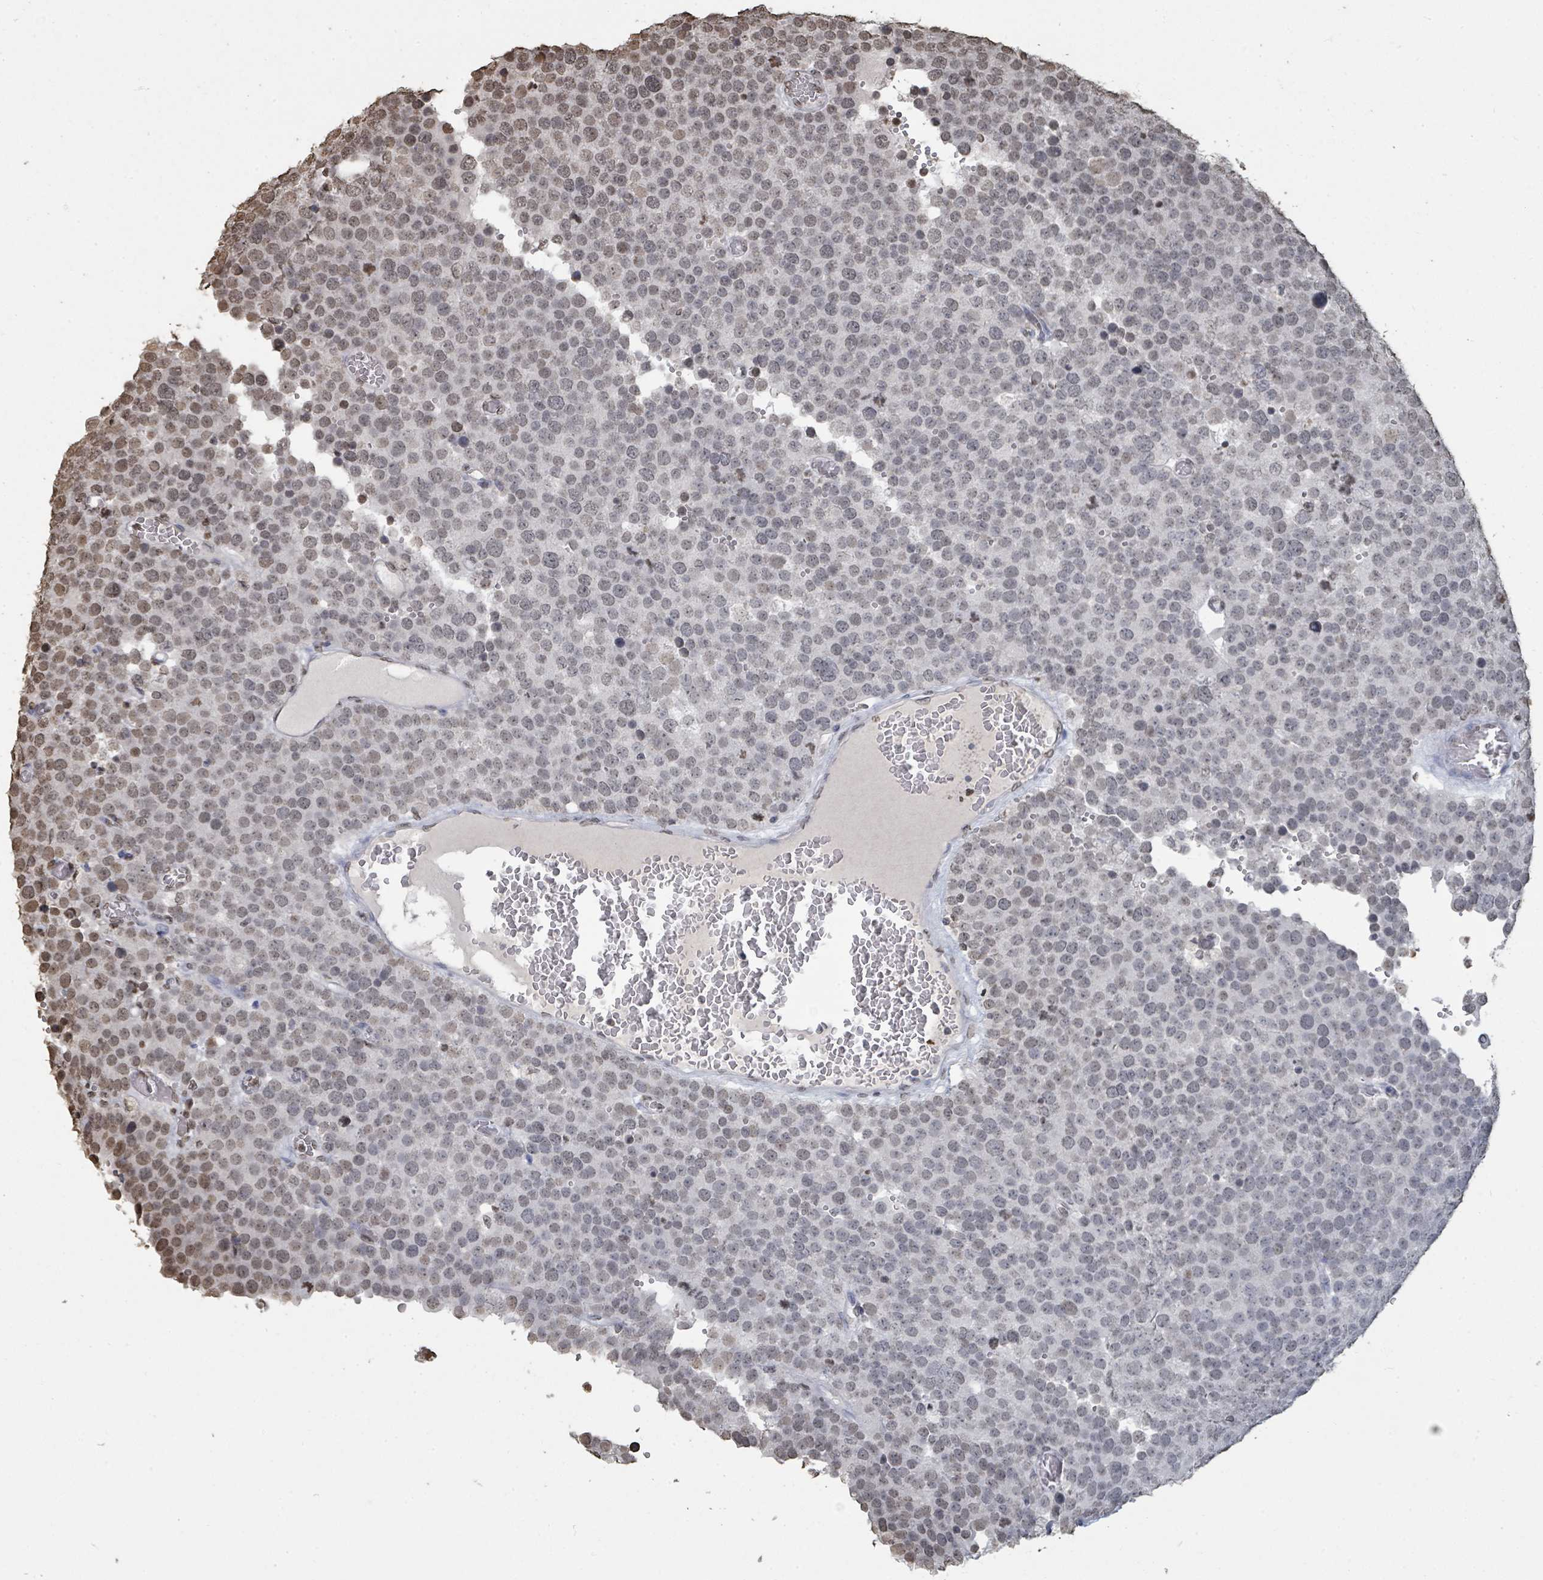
{"staining": {"intensity": "moderate", "quantity": "<25%", "location": "nuclear"}, "tissue": "testis cancer", "cell_type": "Tumor cells", "image_type": "cancer", "snomed": [{"axis": "morphology", "description": "Normal tissue, NOS"}, {"axis": "morphology", "description": "Seminoma, NOS"}, {"axis": "topography", "description": "Testis"}], "caption": "Testis cancer tissue reveals moderate nuclear expression in approximately <25% of tumor cells", "gene": "MRPS12", "patient": {"sex": "male", "age": 71}}